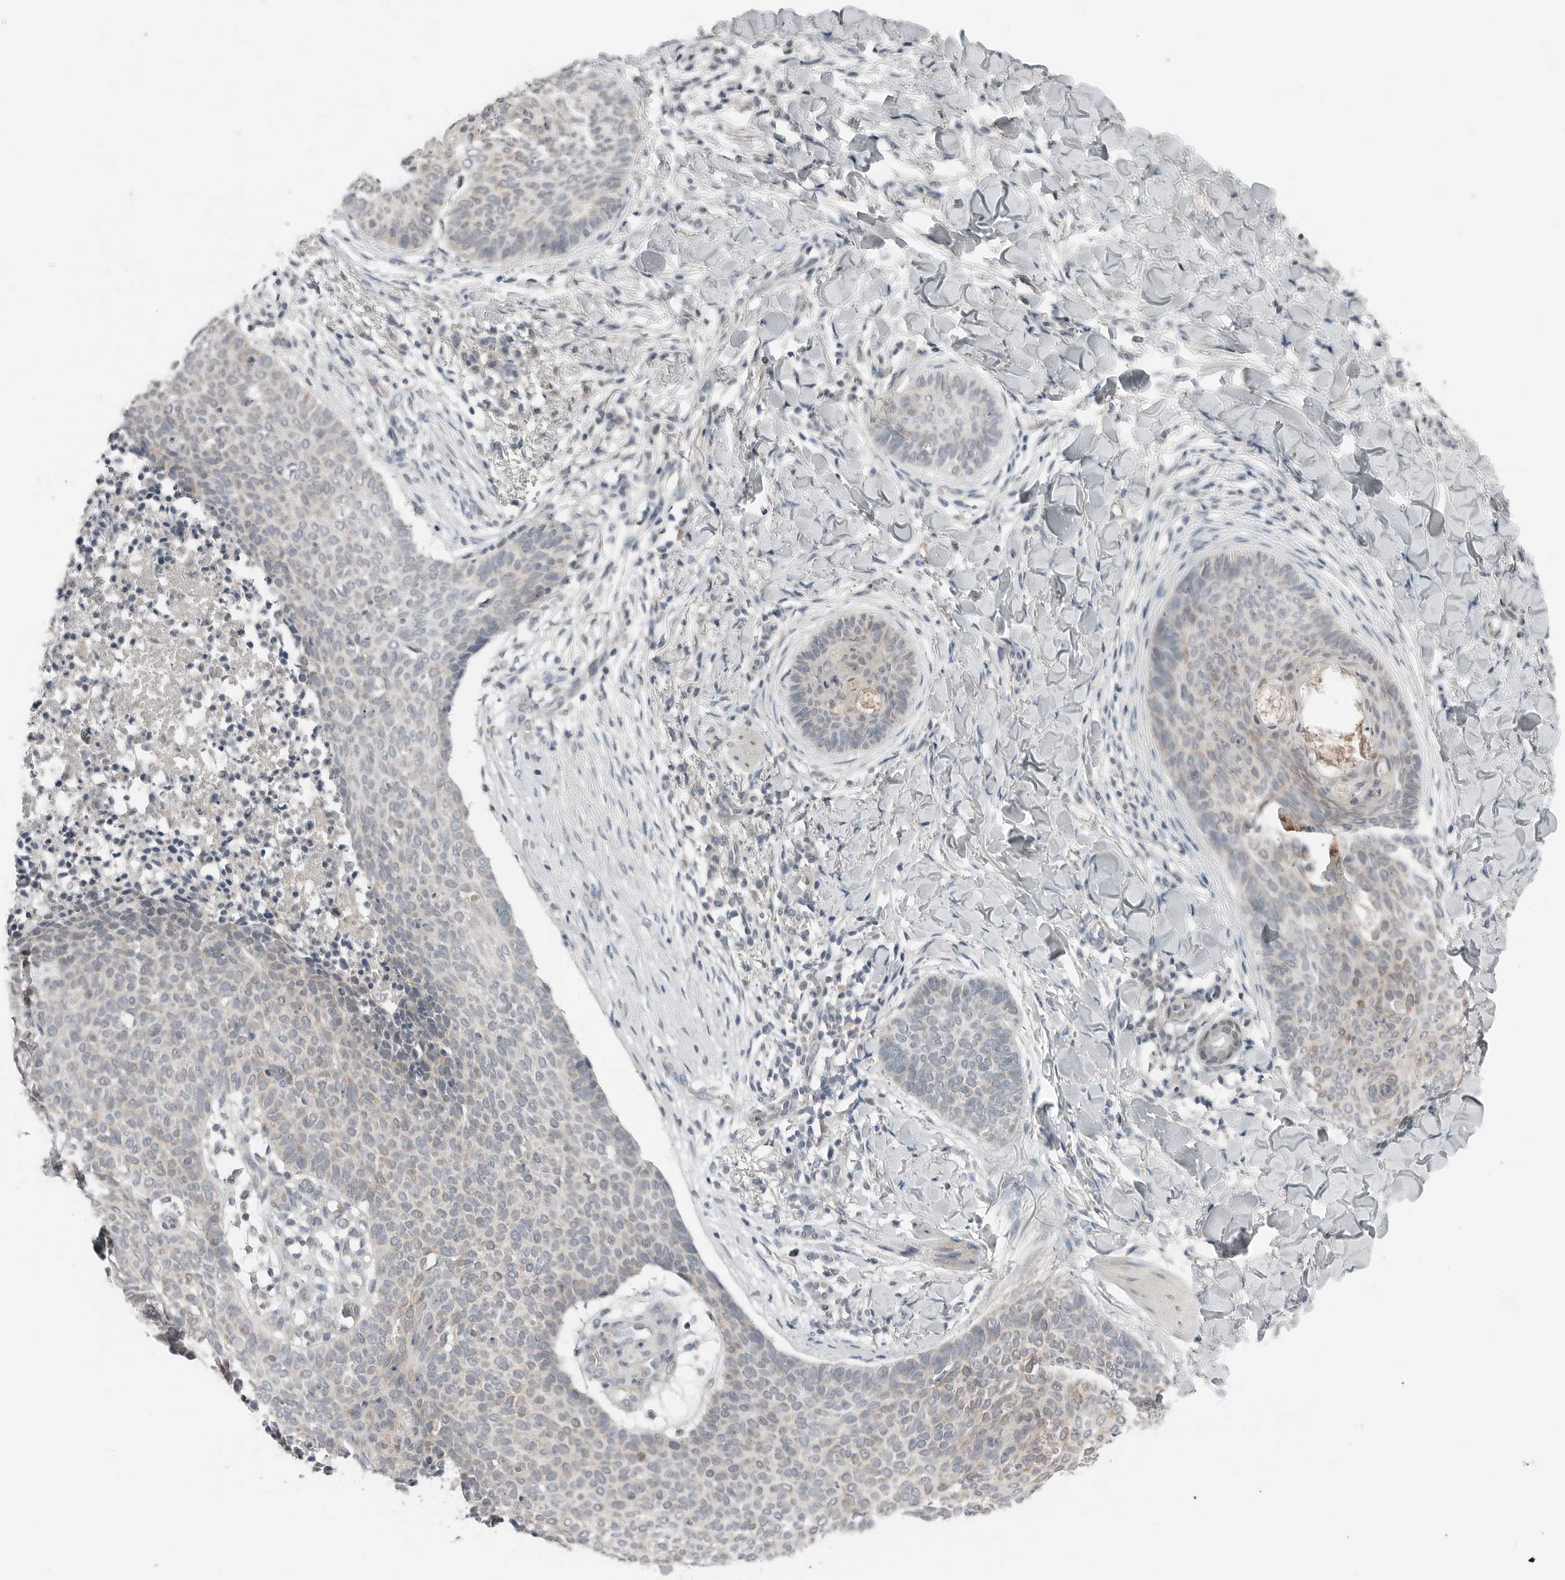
{"staining": {"intensity": "negative", "quantity": "none", "location": "none"}, "tissue": "skin cancer", "cell_type": "Tumor cells", "image_type": "cancer", "snomed": [{"axis": "morphology", "description": "Normal tissue, NOS"}, {"axis": "morphology", "description": "Basal cell carcinoma"}, {"axis": "topography", "description": "Skin"}], "caption": "Tumor cells show no significant protein positivity in skin cancer (basal cell carcinoma).", "gene": "FCRLB", "patient": {"sex": "male", "age": 50}}